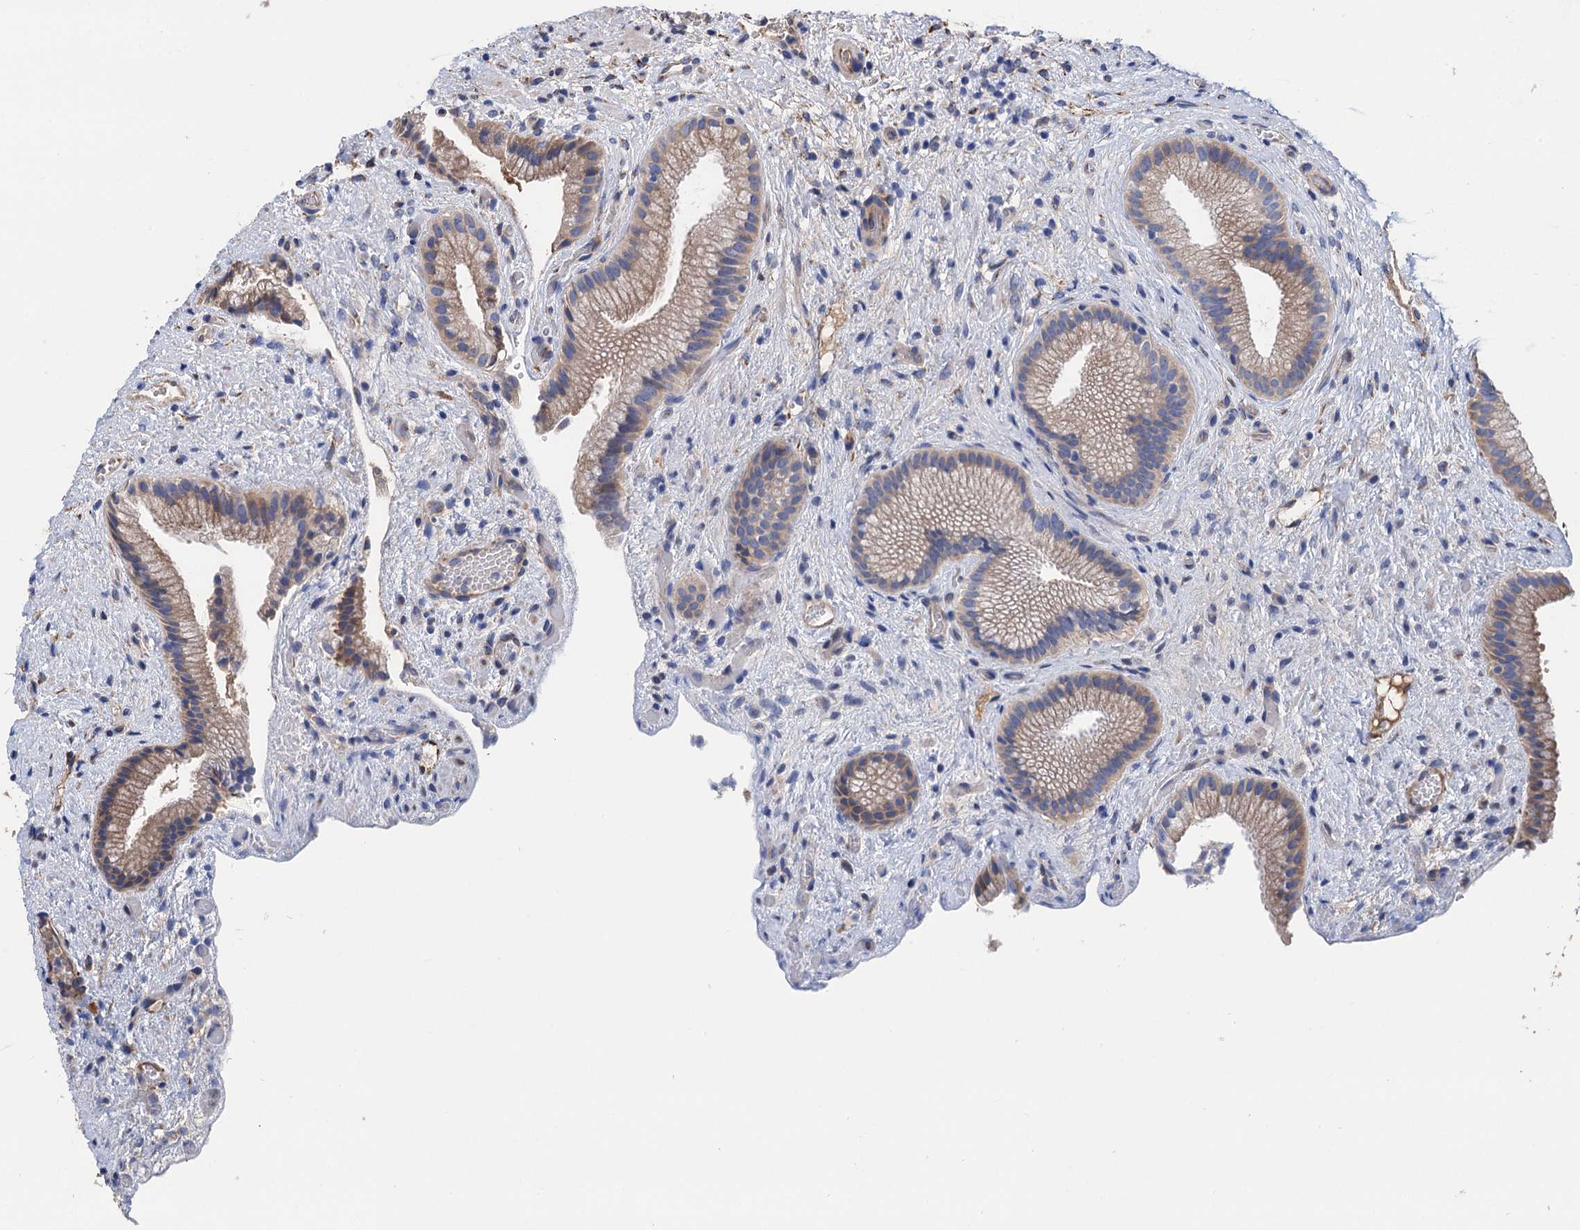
{"staining": {"intensity": "moderate", "quantity": "25%-75%", "location": "cytoplasmic/membranous"}, "tissue": "gallbladder", "cell_type": "Glandular cells", "image_type": "normal", "snomed": [{"axis": "morphology", "description": "Normal tissue, NOS"}, {"axis": "morphology", "description": "Inflammation, NOS"}, {"axis": "topography", "description": "Gallbladder"}], "caption": "Approximately 25%-75% of glandular cells in benign human gallbladder demonstrate moderate cytoplasmic/membranous protein positivity as visualized by brown immunohistochemical staining.", "gene": "CNNM1", "patient": {"sex": "male", "age": 51}}